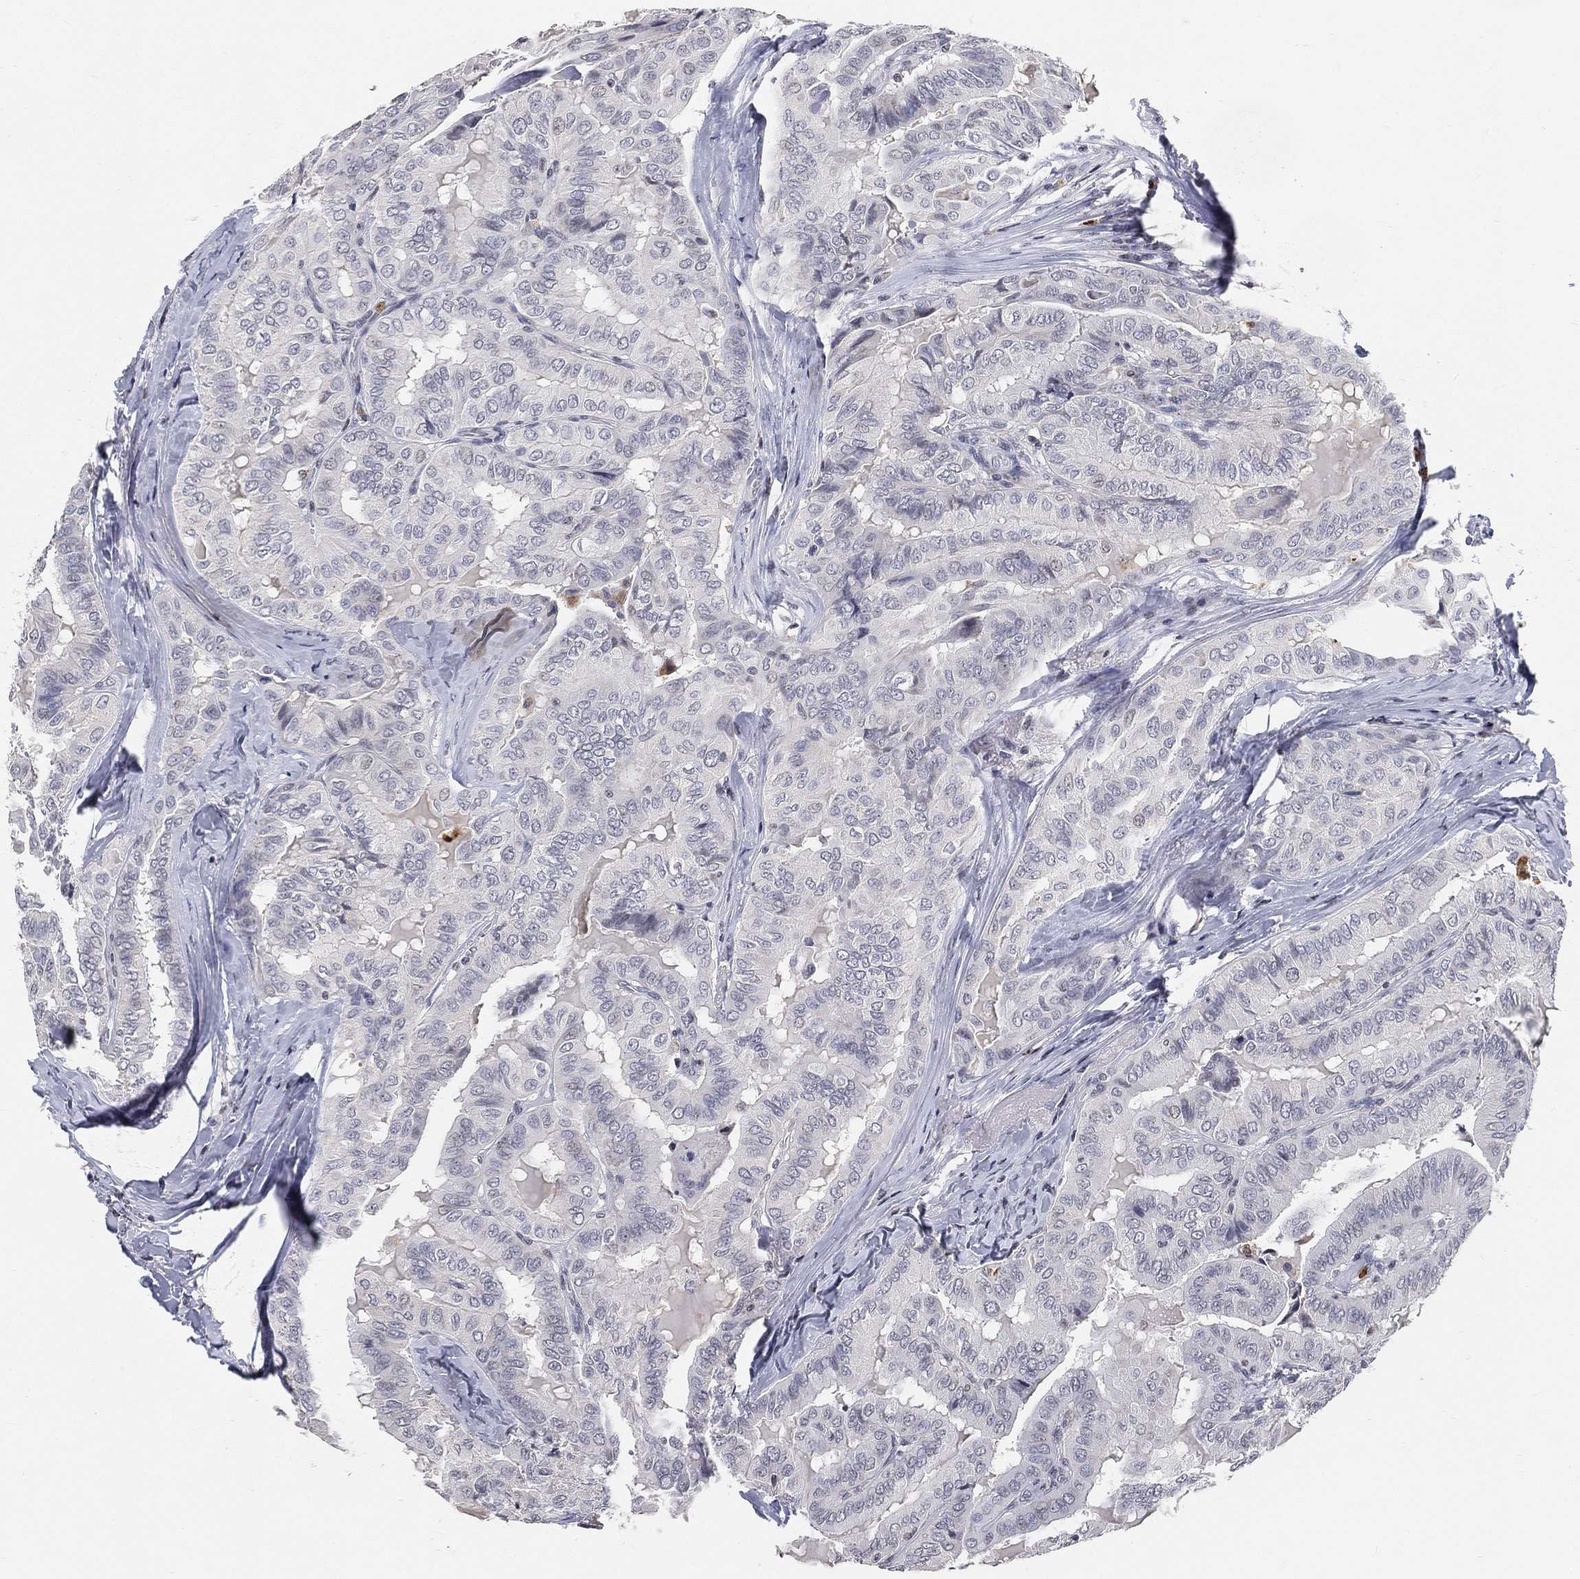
{"staining": {"intensity": "negative", "quantity": "none", "location": "none"}, "tissue": "thyroid cancer", "cell_type": "Tumor cells", "image_type": "cancer", "snomed": [{"axis": "morphology", "description": "Papillary adenocarcinoma, NOS"}, {"axis": "topography", "description": "Thyroid gland"}], "caption": "Thyroid cancer stained for a protein using IHC displays no expression tumor cells.", "gene": "ARG1", "patient": {"sex": "female", "age": 68}}